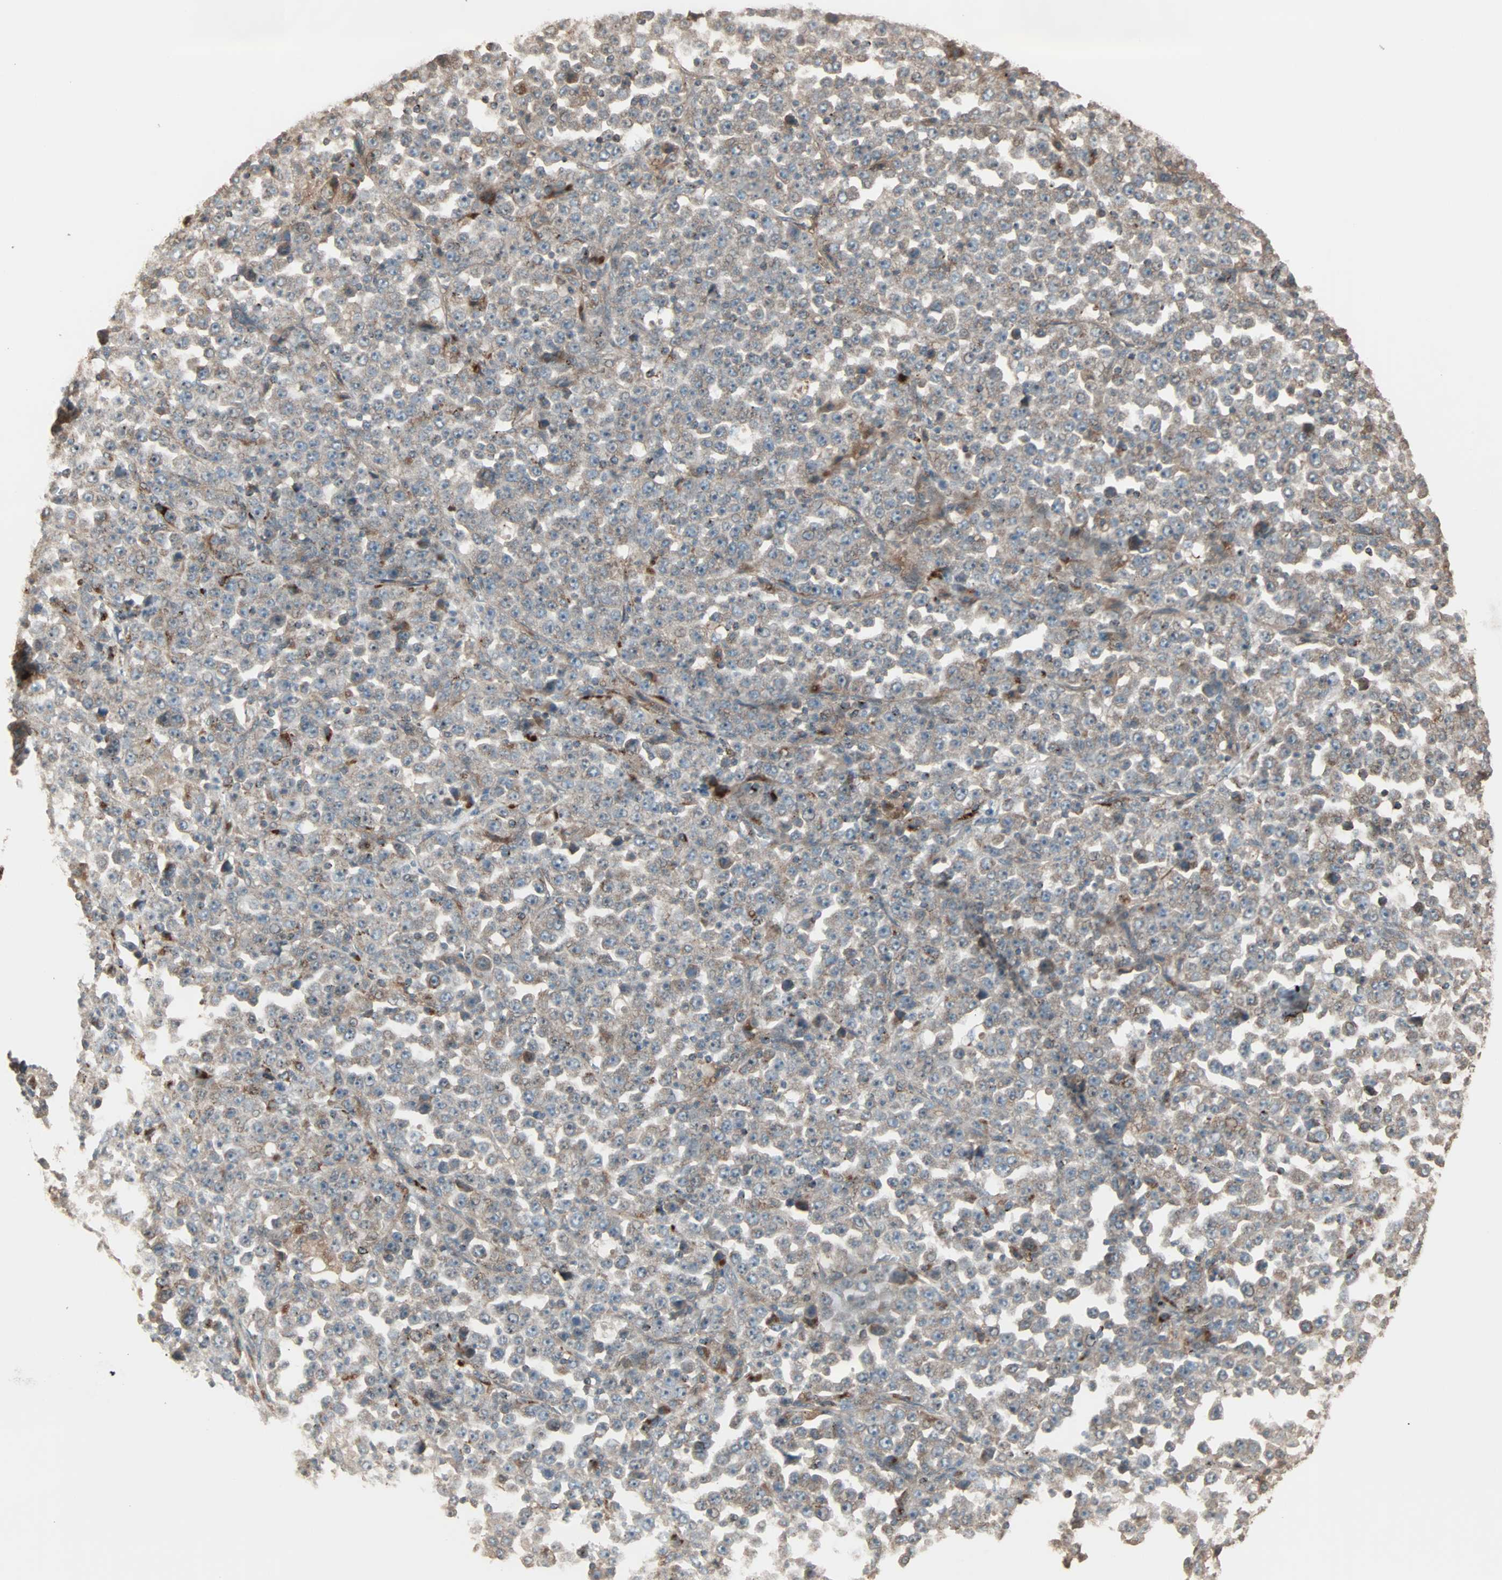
{"staining": {"intensity": "weak", "quantity": ">75%", "location": "cytoplasmic/membranous"}, "tissue": "stomach cancer", "cell_type": "Tumor cells", "image_type": "cancer", "snomed": [{"axis": "morphology", "description": "Normal tissue, NOS"}, {"axis": "morphology", "description": "Adenocarcinoma, NOS"}, {"axis": "topography", "description": "Stomach, upper"}, {"axis": "topography", "description": "Stomach"}], "caption": "Weak cytoplasmic/membranous expression for a protein is seen in approximately >75% of tumor cells of stomach adenocarcinoma using IHC.", "gene": "CALCRL", "patient": {"sex": "male", "age": 59}}